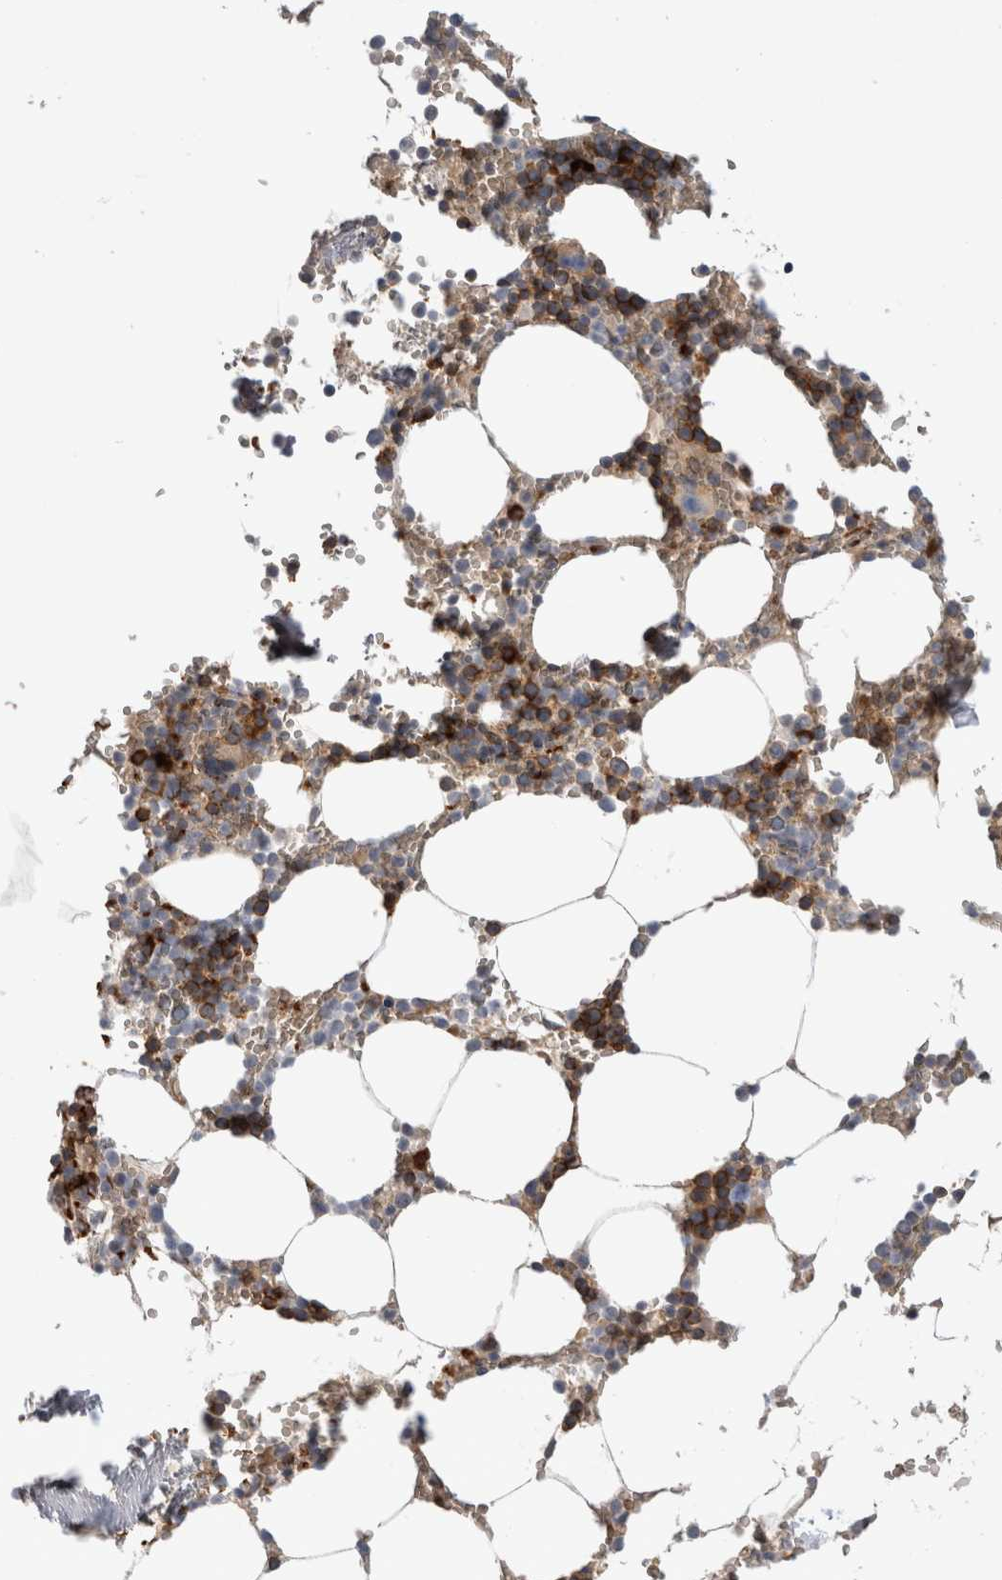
{"staining": {"intensity": "moderate", "quantity": "25%-75%", "location": "cytoplasmic/membranous"}, "tissue": "bone marrow", "cell_type": "Hematopoietic cells", "image_type": "normal", "snomed": [{"axis": "morphology", "description": "Normal tissue, NOS"}, {"axis": "topography", "description": "Bone marrow"}], "caption": "Immunohistochemistry (IHC) image of normal bone marrow: bone marrow stained using immunohistochemistry demonstrates medium levels of moderate protein expression localized specifically in the cytoplasmic/membranous of hematopoietic cells, appearing as a cytoplasmic/membranous brown color.", "gene": "DMTN", "patient": {"sex": "male", "age": 70}}